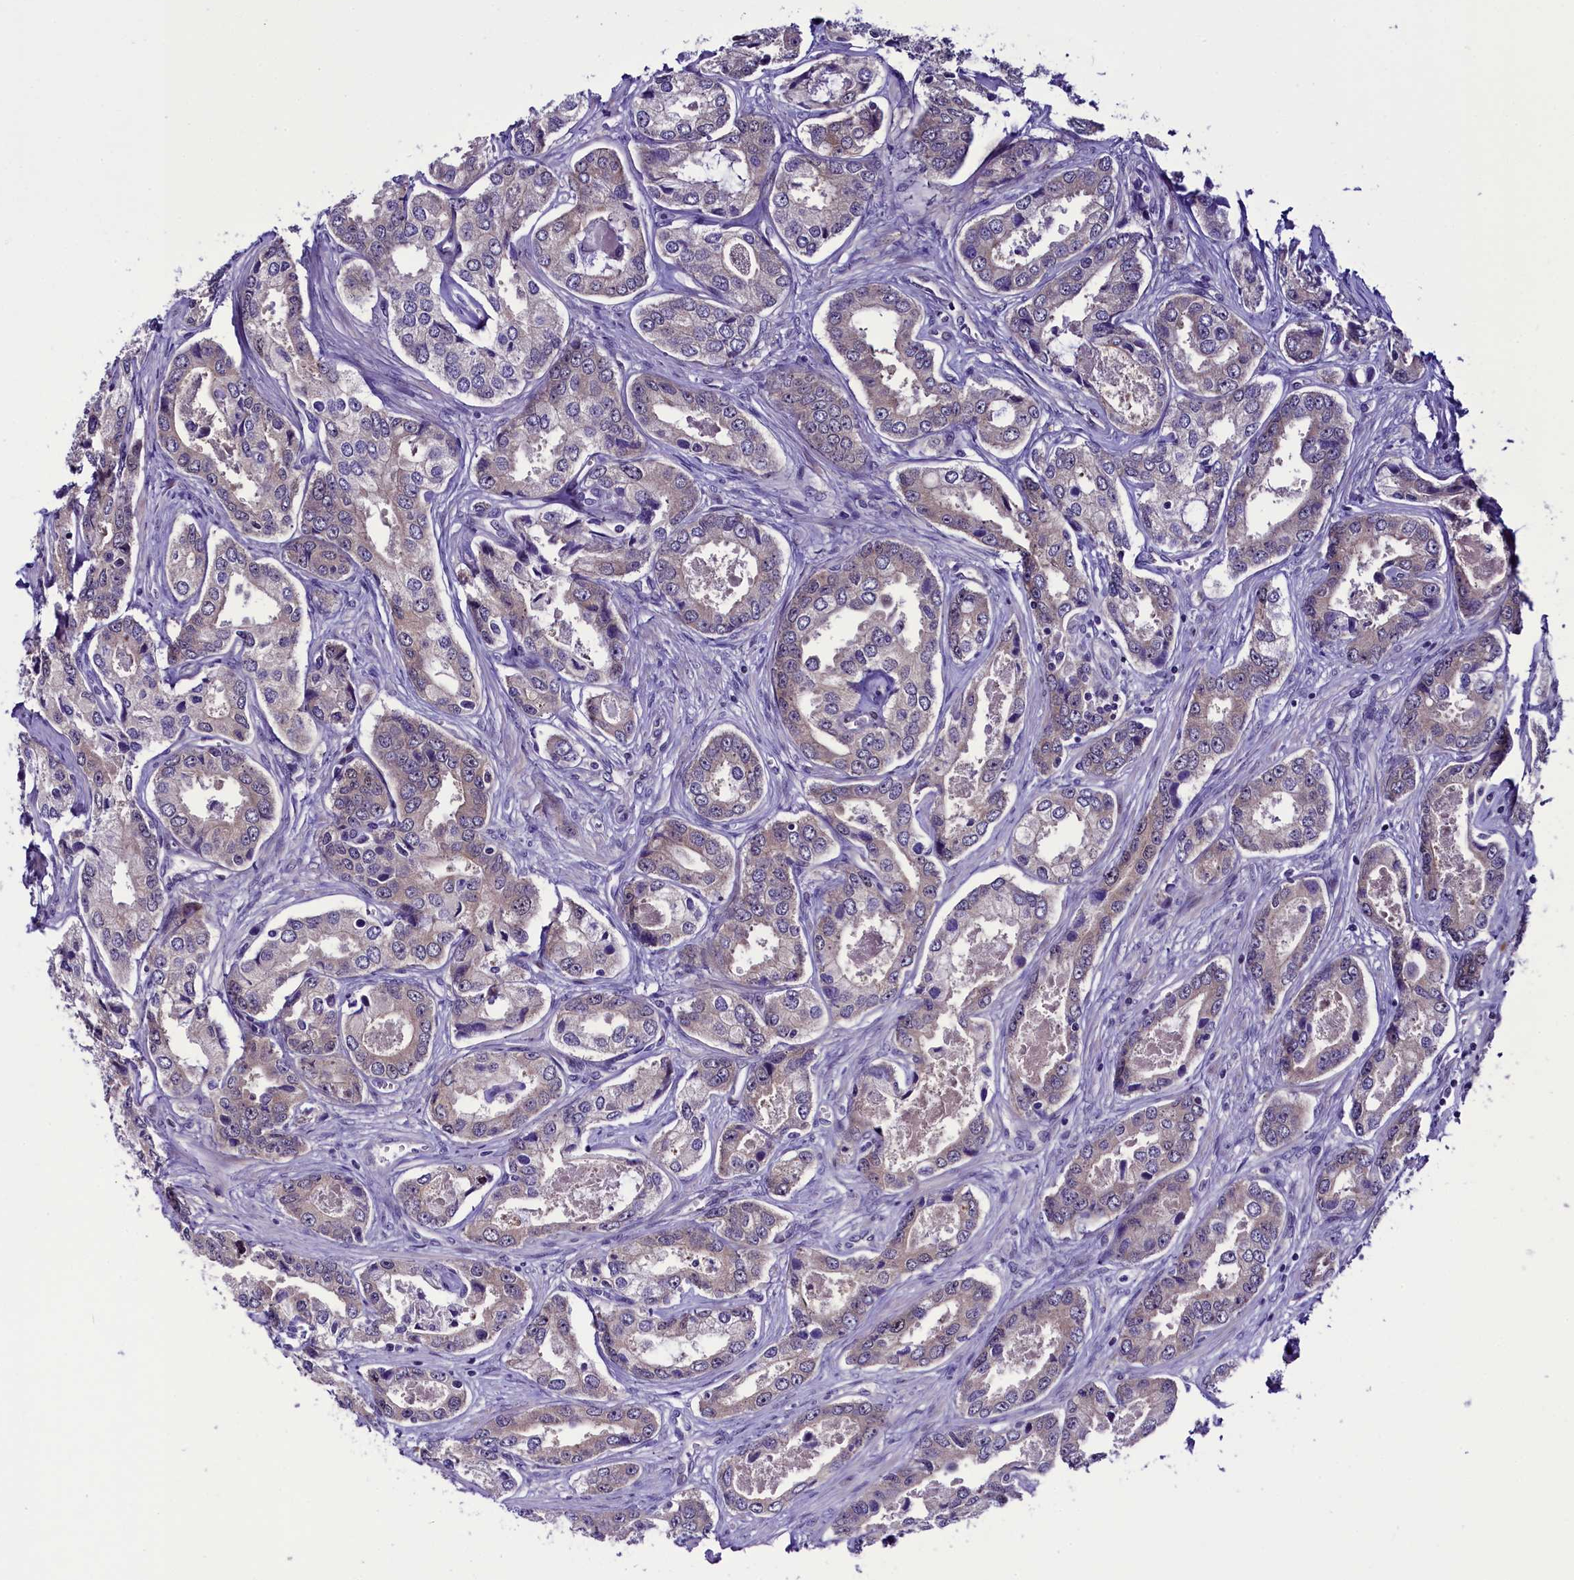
{"staining": {"intensity": "negative", "quantity": "none", "location": "none"}, "tissue": "prostate cancer", "cell_type": "Tumor cells", "image_type": "cancer", "snomed": [{"axis": "morphology", "description": "Adenocarcinoma, Low grade"}, {"axis": "topography", "description": "Prostate"}], "caption": "A high-resolution image shows immunohistochemistry (IHC) staining of prostate cancer (adenocarcinoma (low-grade)), which reveals no significant expression in tumor cells. (Stains: DAB (3,3'-diaminobenzidine) immunohistochemistry with hematoxylin counter stain, Microscopy: brightfield microscopy at high magnification).", "gene": "CCDC106", "patient": {"sex": "male", "age": 68}}